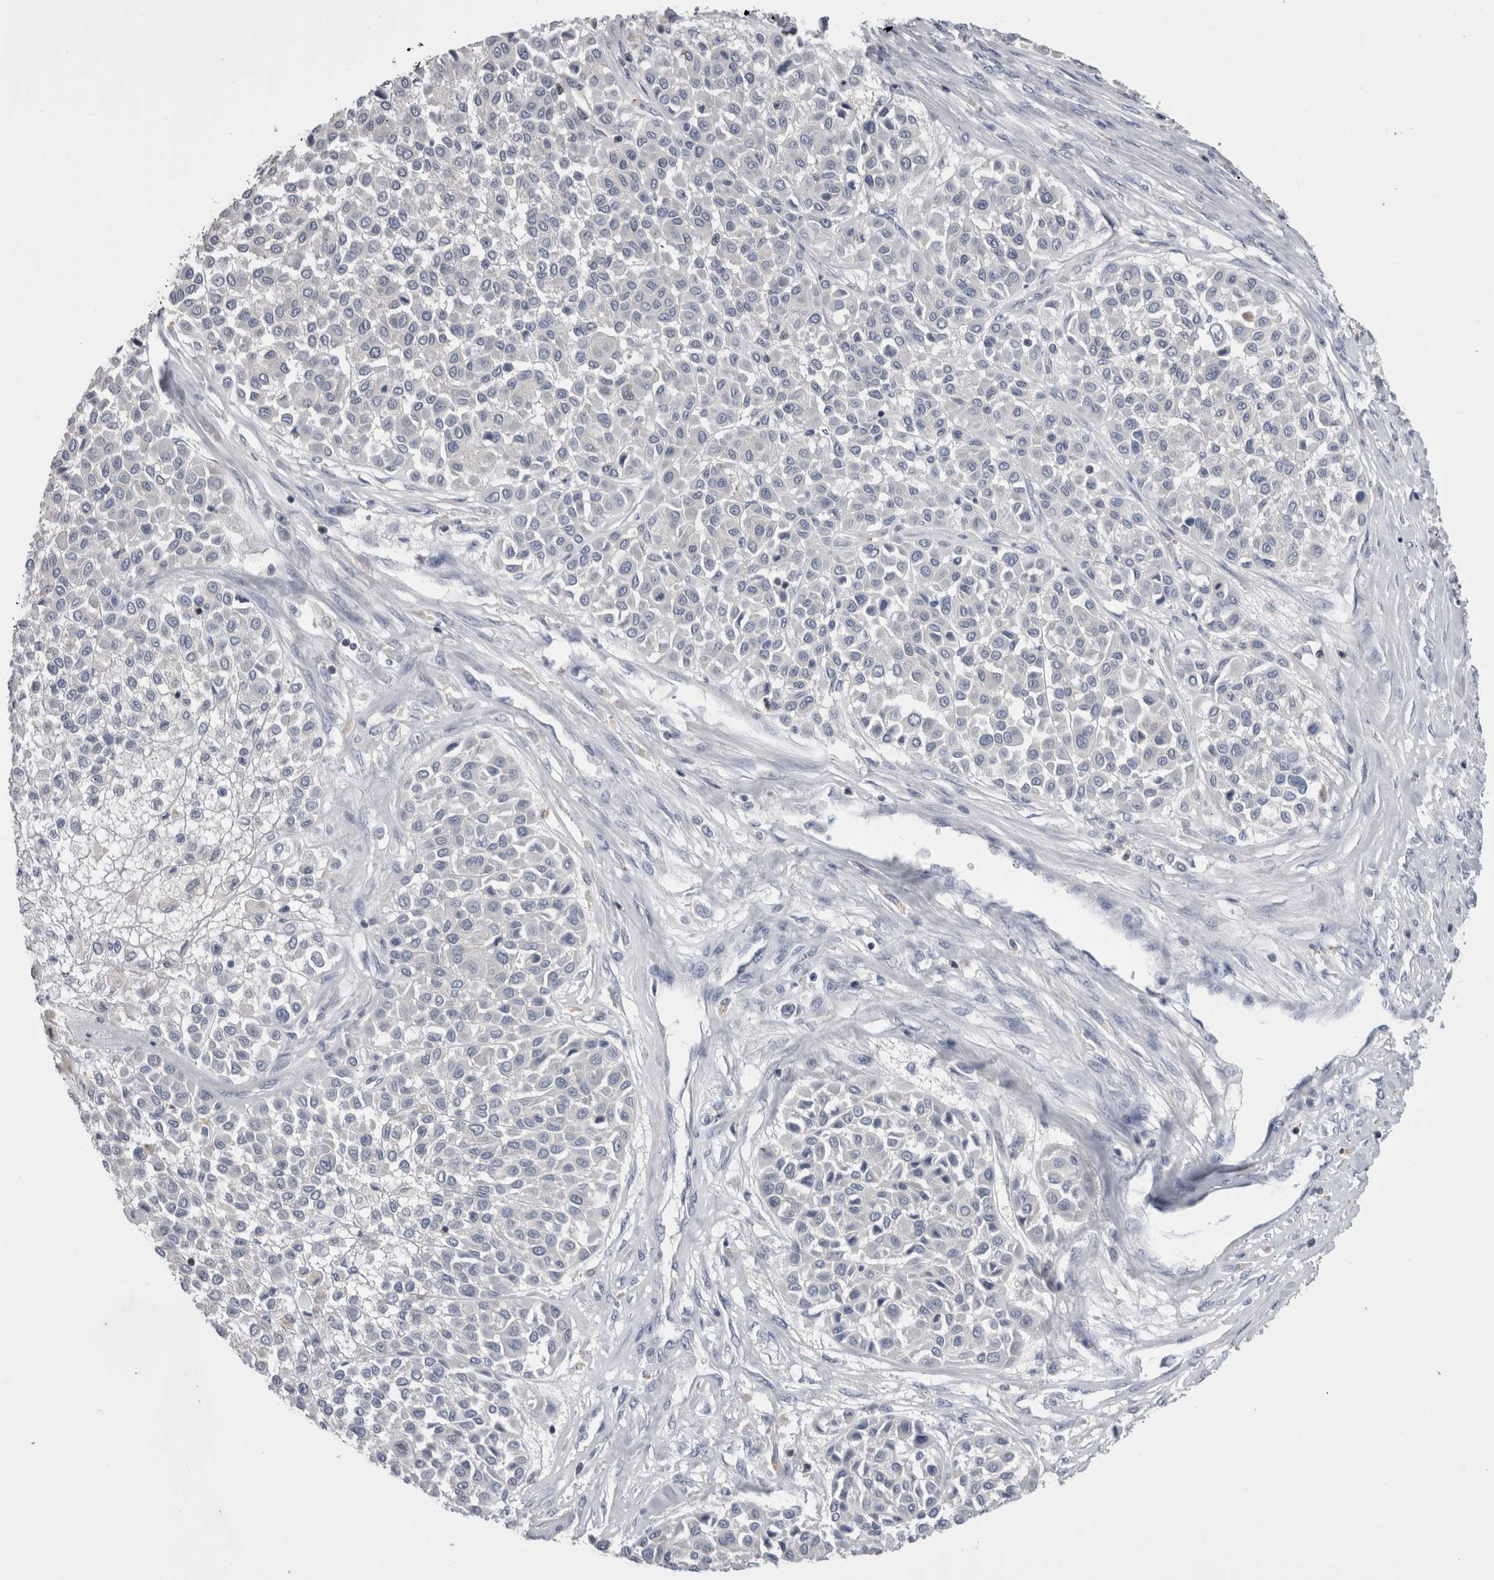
{"staining": {"intensity": "negative", "quantity": "none", "location": "none"}, "tissue": "melanoma", "cell_type": "Tumor cells", "image_type": "cancer", "snomed": [{"axis": "morphology", "description": "Malignant melanoma, Metastatic site"}, {"axis": "topography", "description": "Soft tissue"}], "caption": "DAB immunohistochemical staining of melanoma exhibits no significant positivity in tumor cells.", "gene": "DCTN6", "patient": {"sex": "male", "age": 41}}